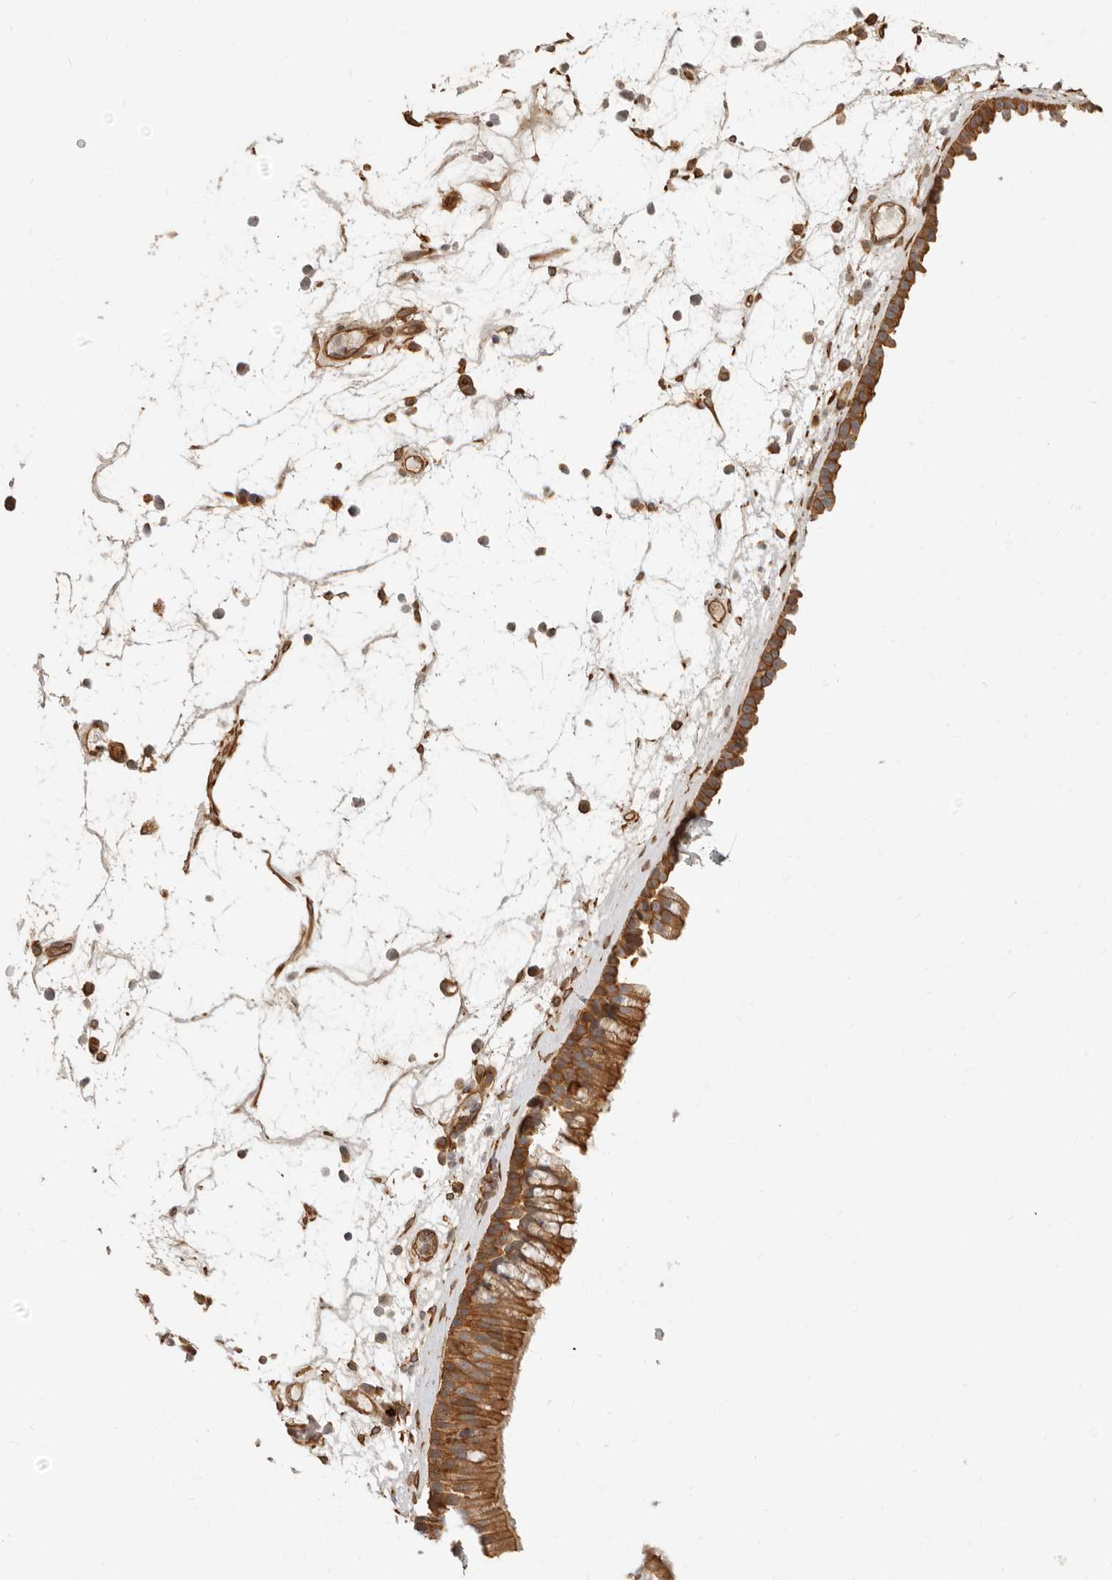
{"staining": {"intensity": "moderate", "quantity": ">75%", "location": "cytoplasmic/membranous"}, "tissue": "nasopharynx", "cell_type": "Respiratory epithelial cells", "image_type": "normal", "snomed": [{"axis": "morphology", "description": "Normal tissue, NOS"}, {"axis": "morphology", "description": "Inflammation, NOS"}, {"axis": "morphology", "description": "Malignant melanoma, Metastatic site"}, {"axis": "topography", "description": "Nasopharynx"}], "caption": "Brown immunohistochemical staining in normal nasopharynx displays moderate cytoplasmic/membranous positivity in about >75% of respiratory epithelial cells.", "gene": "UFSP1", "patient": {"sex": "male", "age": 70}}